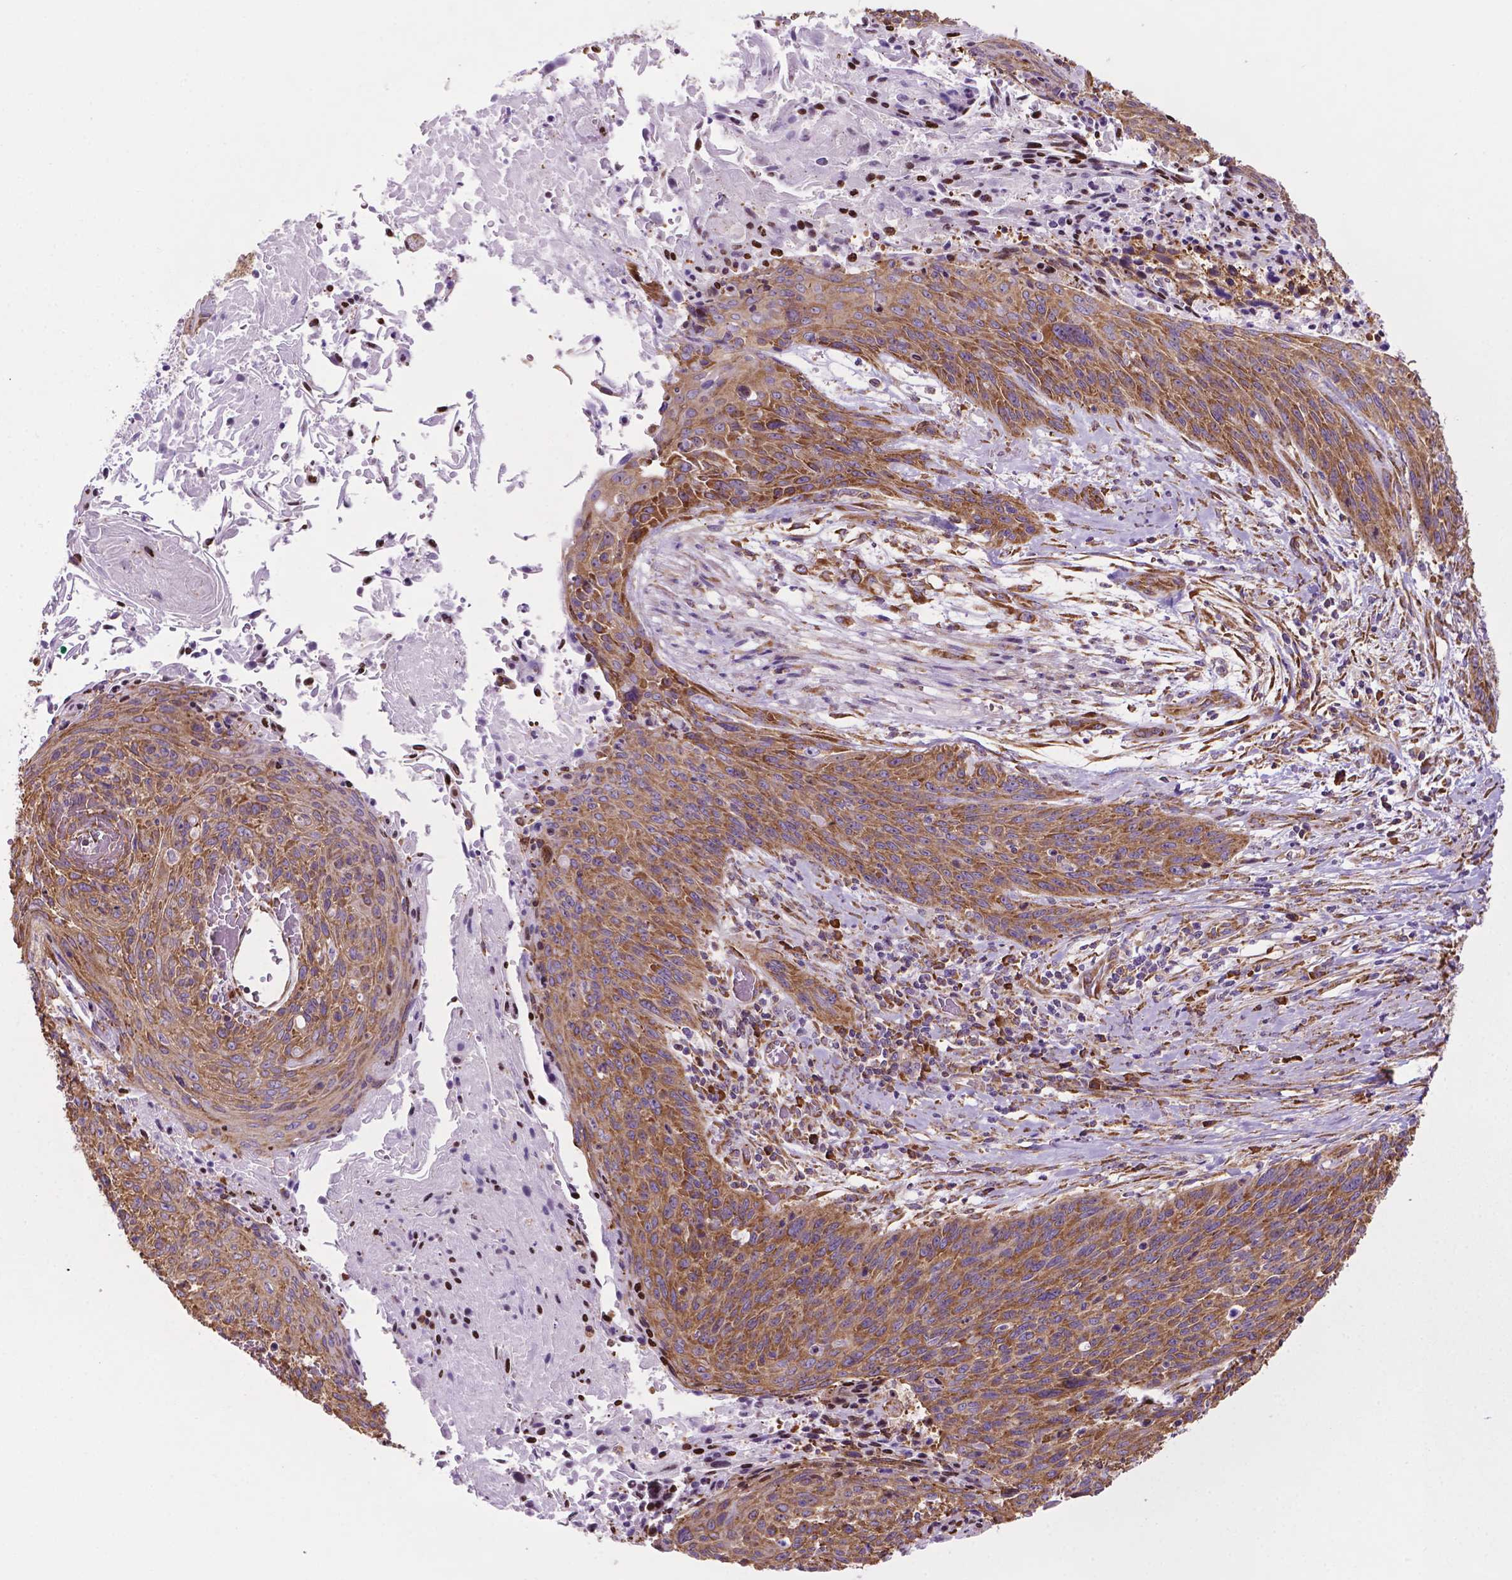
{"staining": {"intensity": "moderate", "quantity": ">75%", "location": "cytoplasmic/membranous"}, "tissue": "cervical cancer", "cell_type": "Tumor cells", "image_type": "cancer", "snomed": [{"axis": "morphology", "description": "Squamous cell carcinoma, NOS"}, {"axis": "topography", "description": "Cervix"}], "caption": "Cervical squamous cell carcinoma stained with a brown dye shows moderate cytoplasmic/membranous positive expression in approximately >75% of tumor cells.", "gene": "RPL29", "patient": {"sex": "female", "age": 45}}